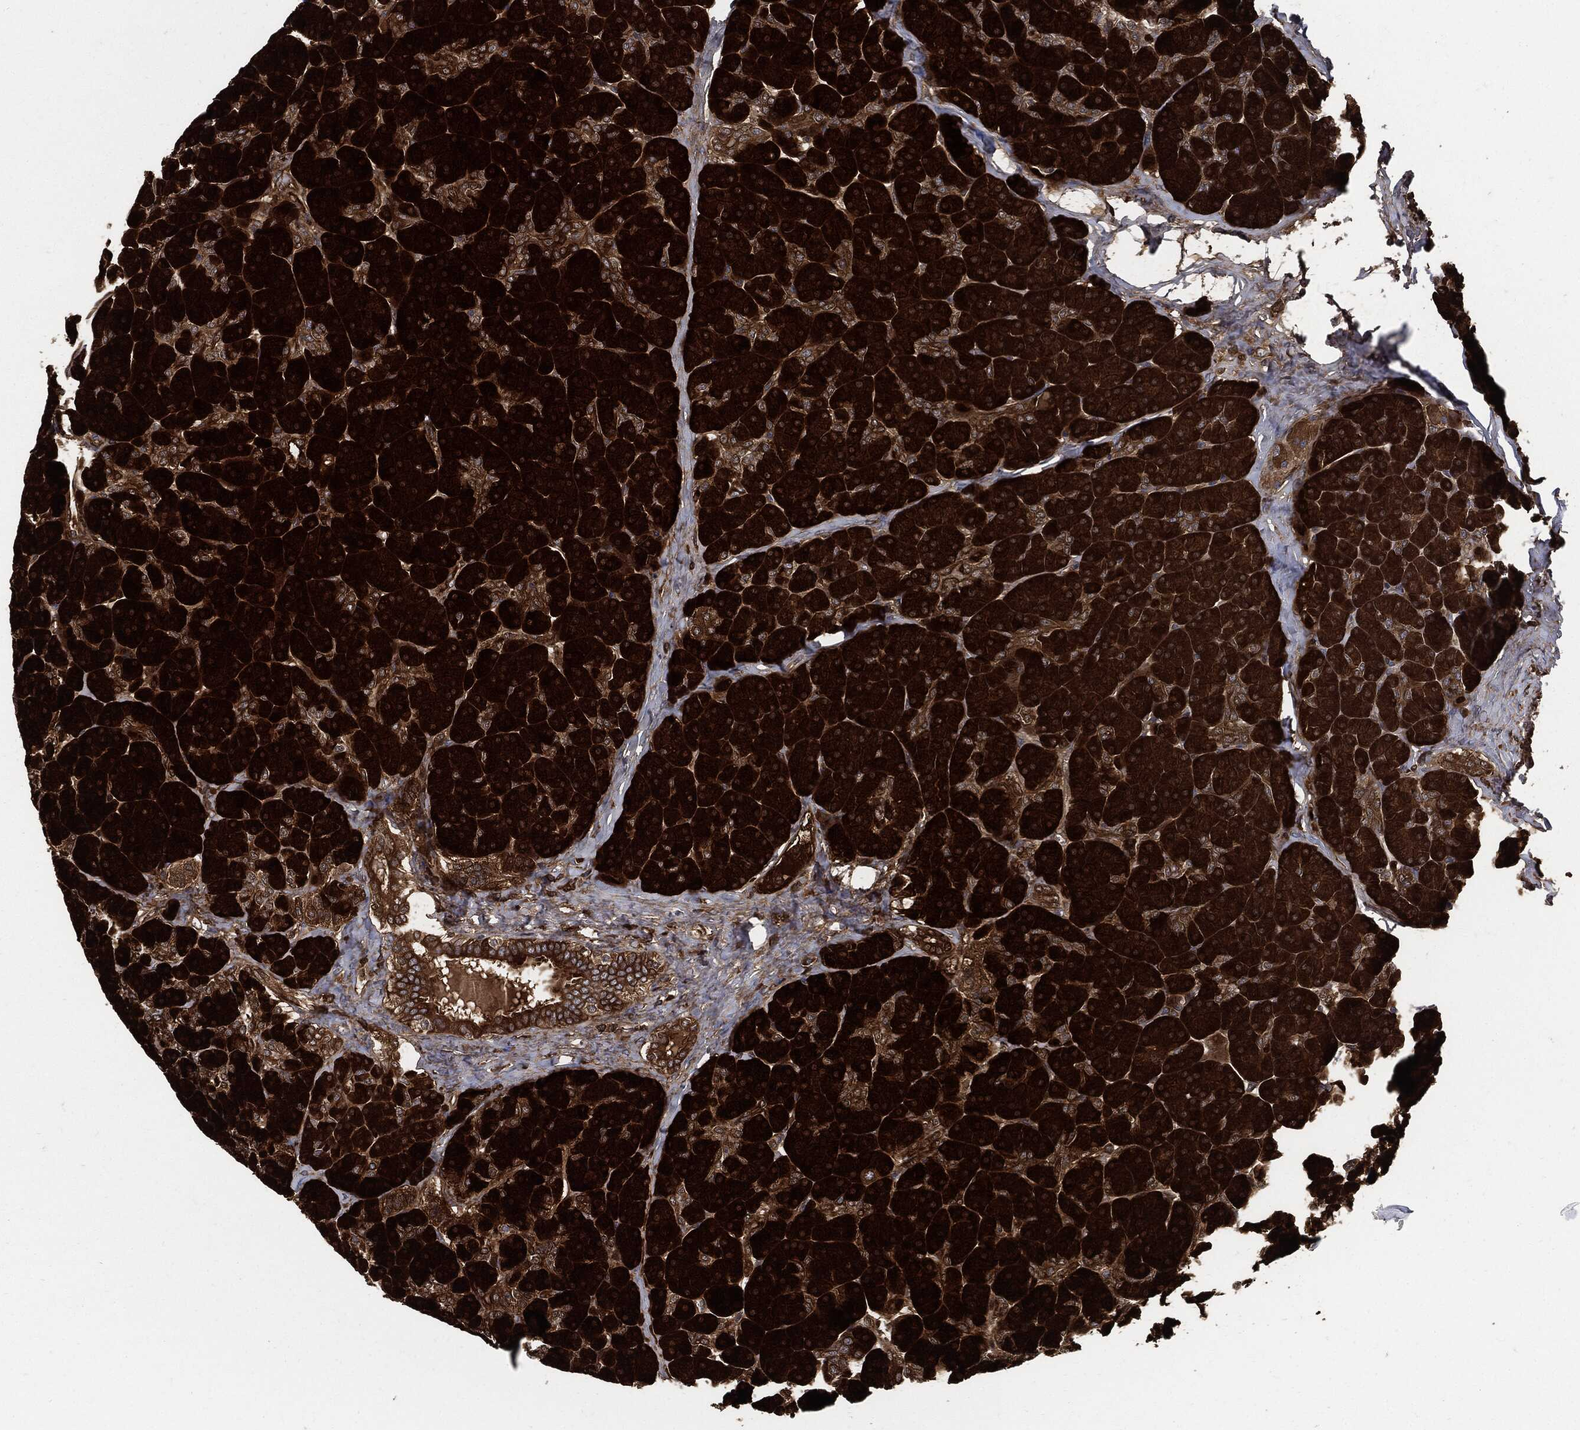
{"staining": {"intensity": "strong", "quantity": ">75%", "location": "cytoplasmic/membranous"}, "tissue": "pancreas", "cell_type": "Exocrine glandular cells", "image_type": "normal", "snomed": [{"axis": "morphology", "description": "Normal tissue, NOS"}, {"axis": "topography", "description": "Pancreas"}], "caption": "Pancreas stained for a protein (brown) reveals strong cytoplasmic/membranous positive expression in about >75% of exocrine glandular cells.", "gene": "XPNPEP1", "patient": {"sex": "female", "age": 44}}